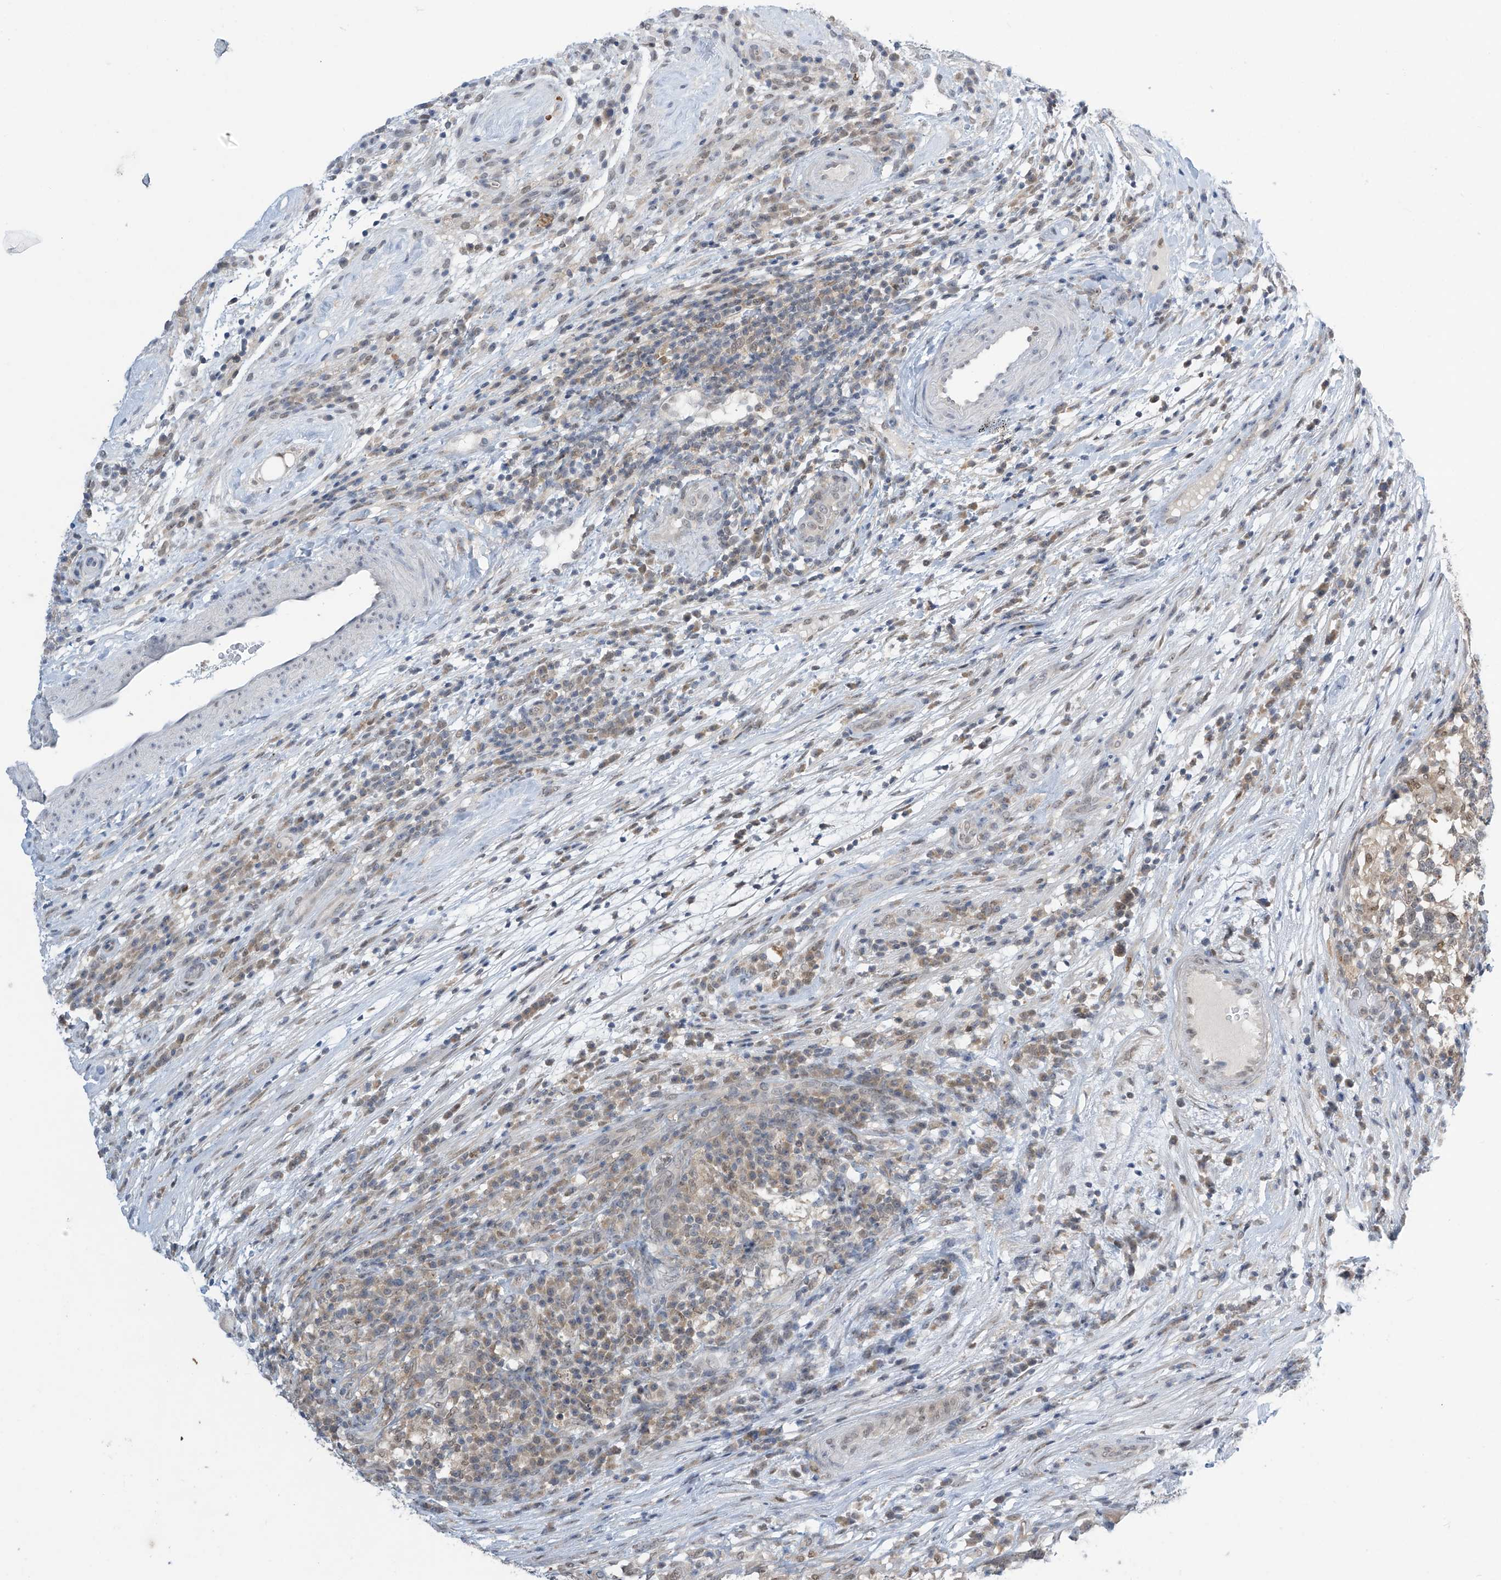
{"staining": {"intensity": "weak", "quantity": "<25%", "location": "cytoplasmic/membranous"}, "tissue": "testis cancer", "cell_type": "Tumor cells", "image_type": "cancer", "snomed": [{"axis": "morphology", "description": "Carcinoma, Embryonal, NOS"}, {"axis": "topography", "description": "Testis"}], "caption": "Micrograph shows no protein positivity in tumor cells of testis cancer (embryonal carcinoma) tissue.", "gene": "APLF", "patient": {"sex": "male", "age": 26}}